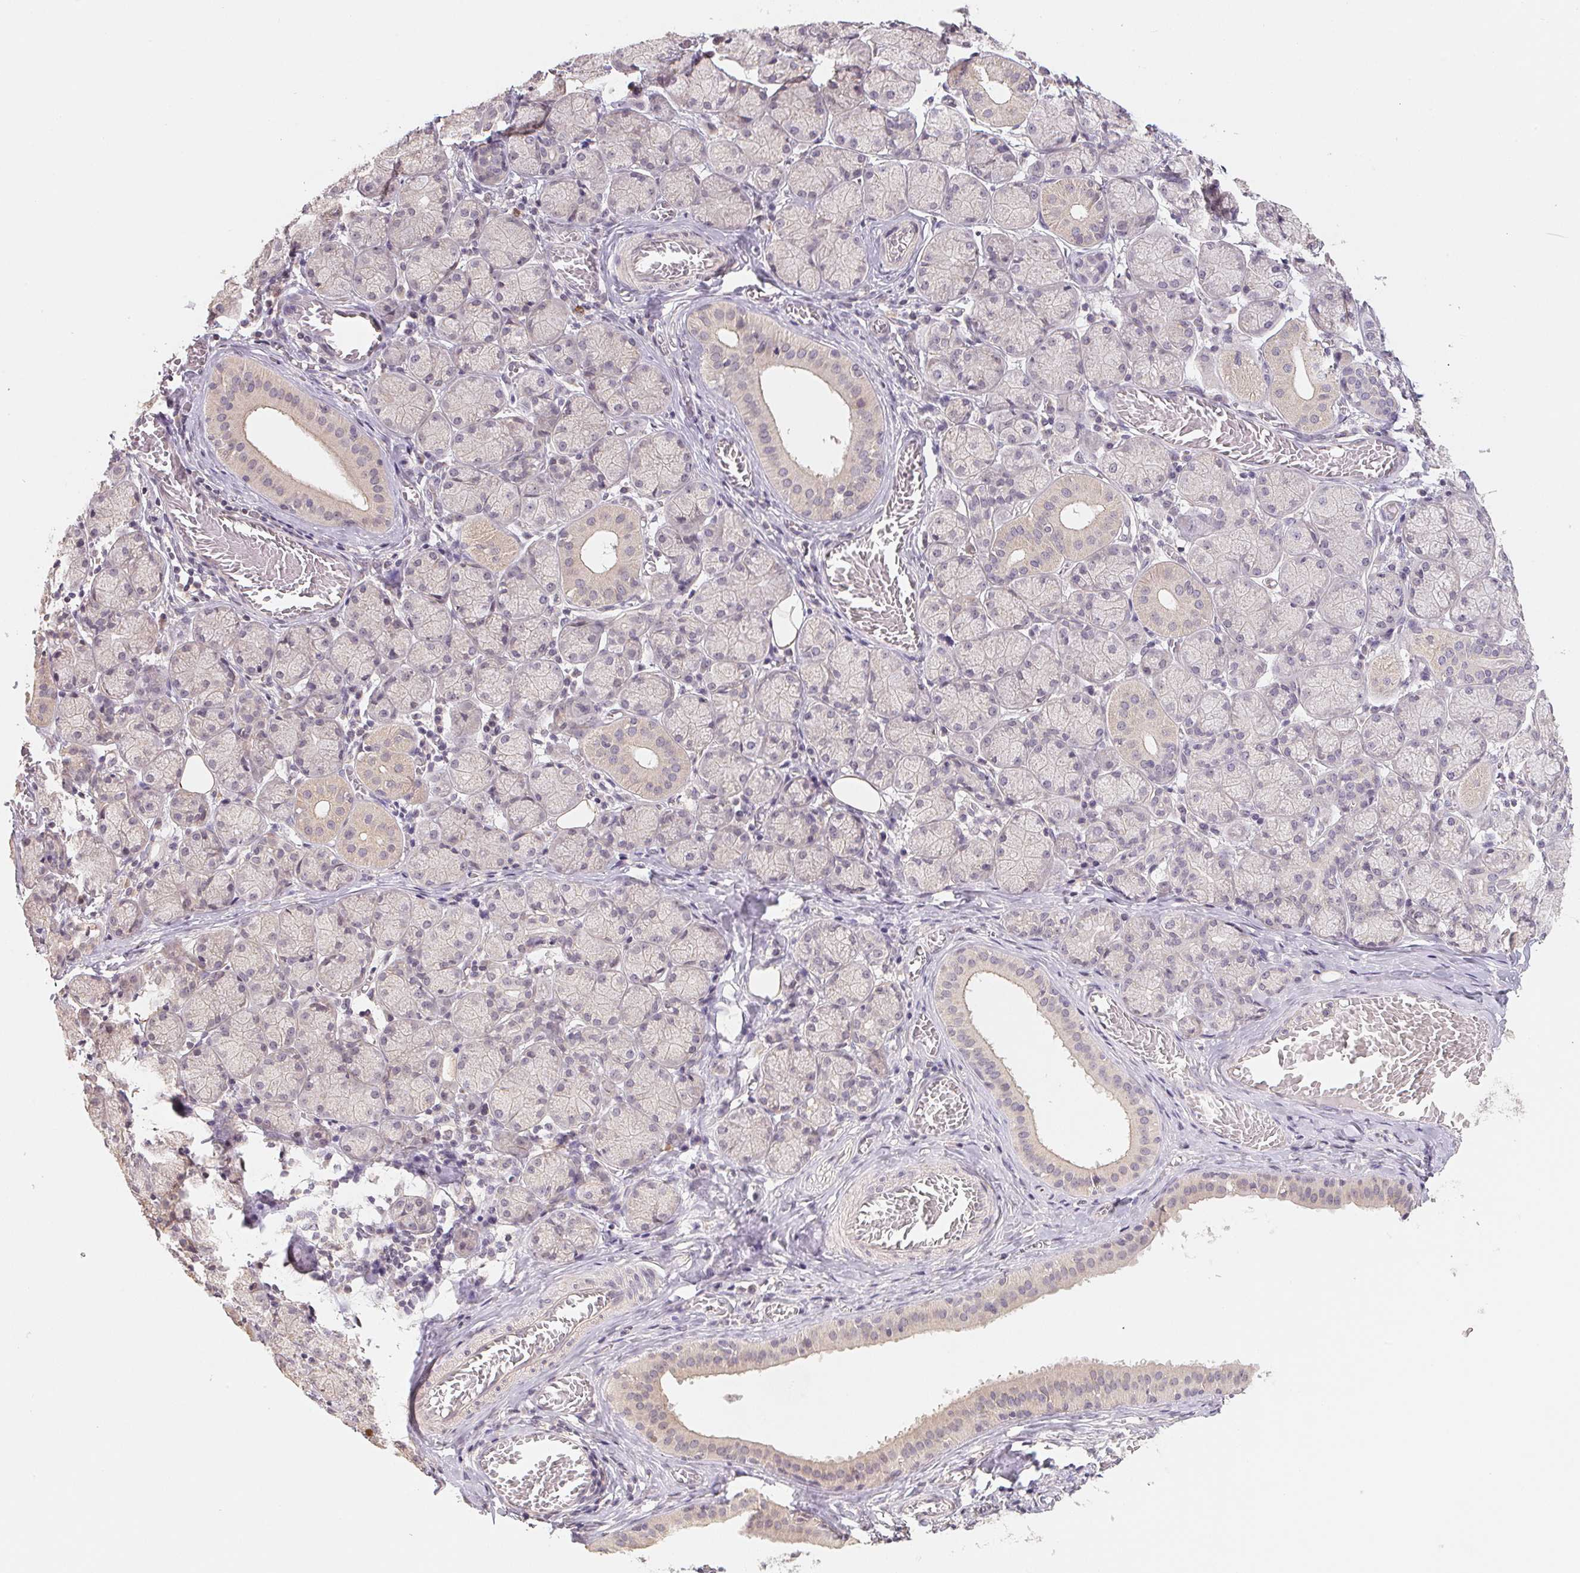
{"staining": {"intensity": "weak", "quantity": "<25%", "location": "cytoplasmic/membranous,nuclear"}, "tissue": "salivary gland", "cell_type": "Glandular cells", "image_type": "normal", "snomed": [{"axis": "morphology", "description": "Normal tissue, NOS"}, {"axis": "topography", "description": "Salivary gland"}, {"axis": "topography", "description": "Peripheral nerve tissue"}], "caption": "DAB (3,3'-diaminobenzidine) immunohistochemical staining of normal salivary gland displays no significant expression in glandular cells.", "gene": "KIFC1", "patient": {"sex": "female", "age": 24}}